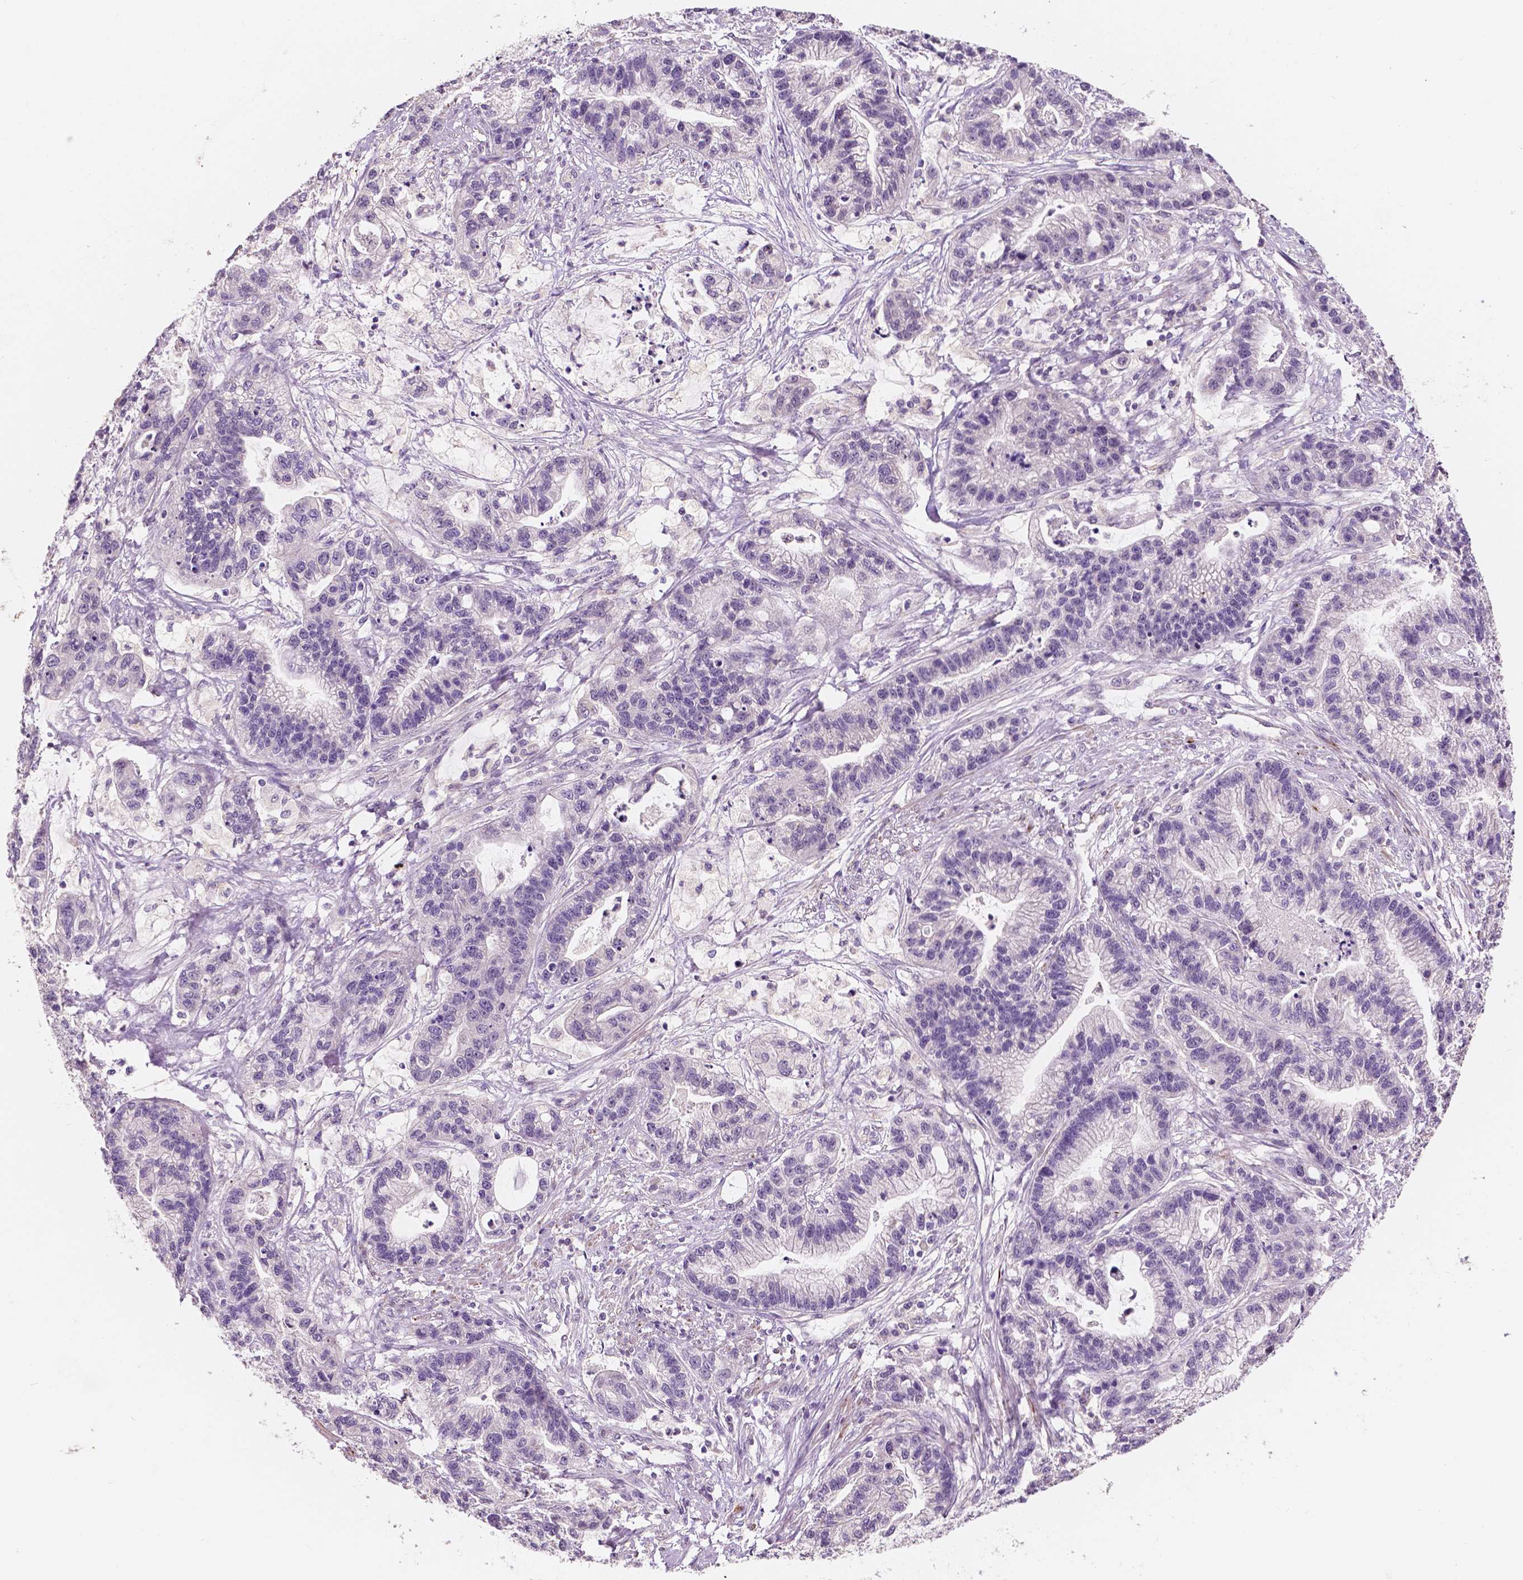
{"staining": {"intensity": "negative", "quantity": "none", "location": "none"}, "tissue": "stomach cancer", "cell_type": "Tumor cells", "image_type": "cancer", "snomed": [{"axis": "morphology", "description": "Adenocarcinoma, NOS"}, {"axis": "topography", "description": "Stomach"}], "caption": "The micrograph exhibits no staining of tumor cells in stomach cancer. (DAB immunohistochemistry visualized using brightfield microscopy, high magnification).", "gene": "SIRT2", "patient": {"sex": "male", "age": 83}}